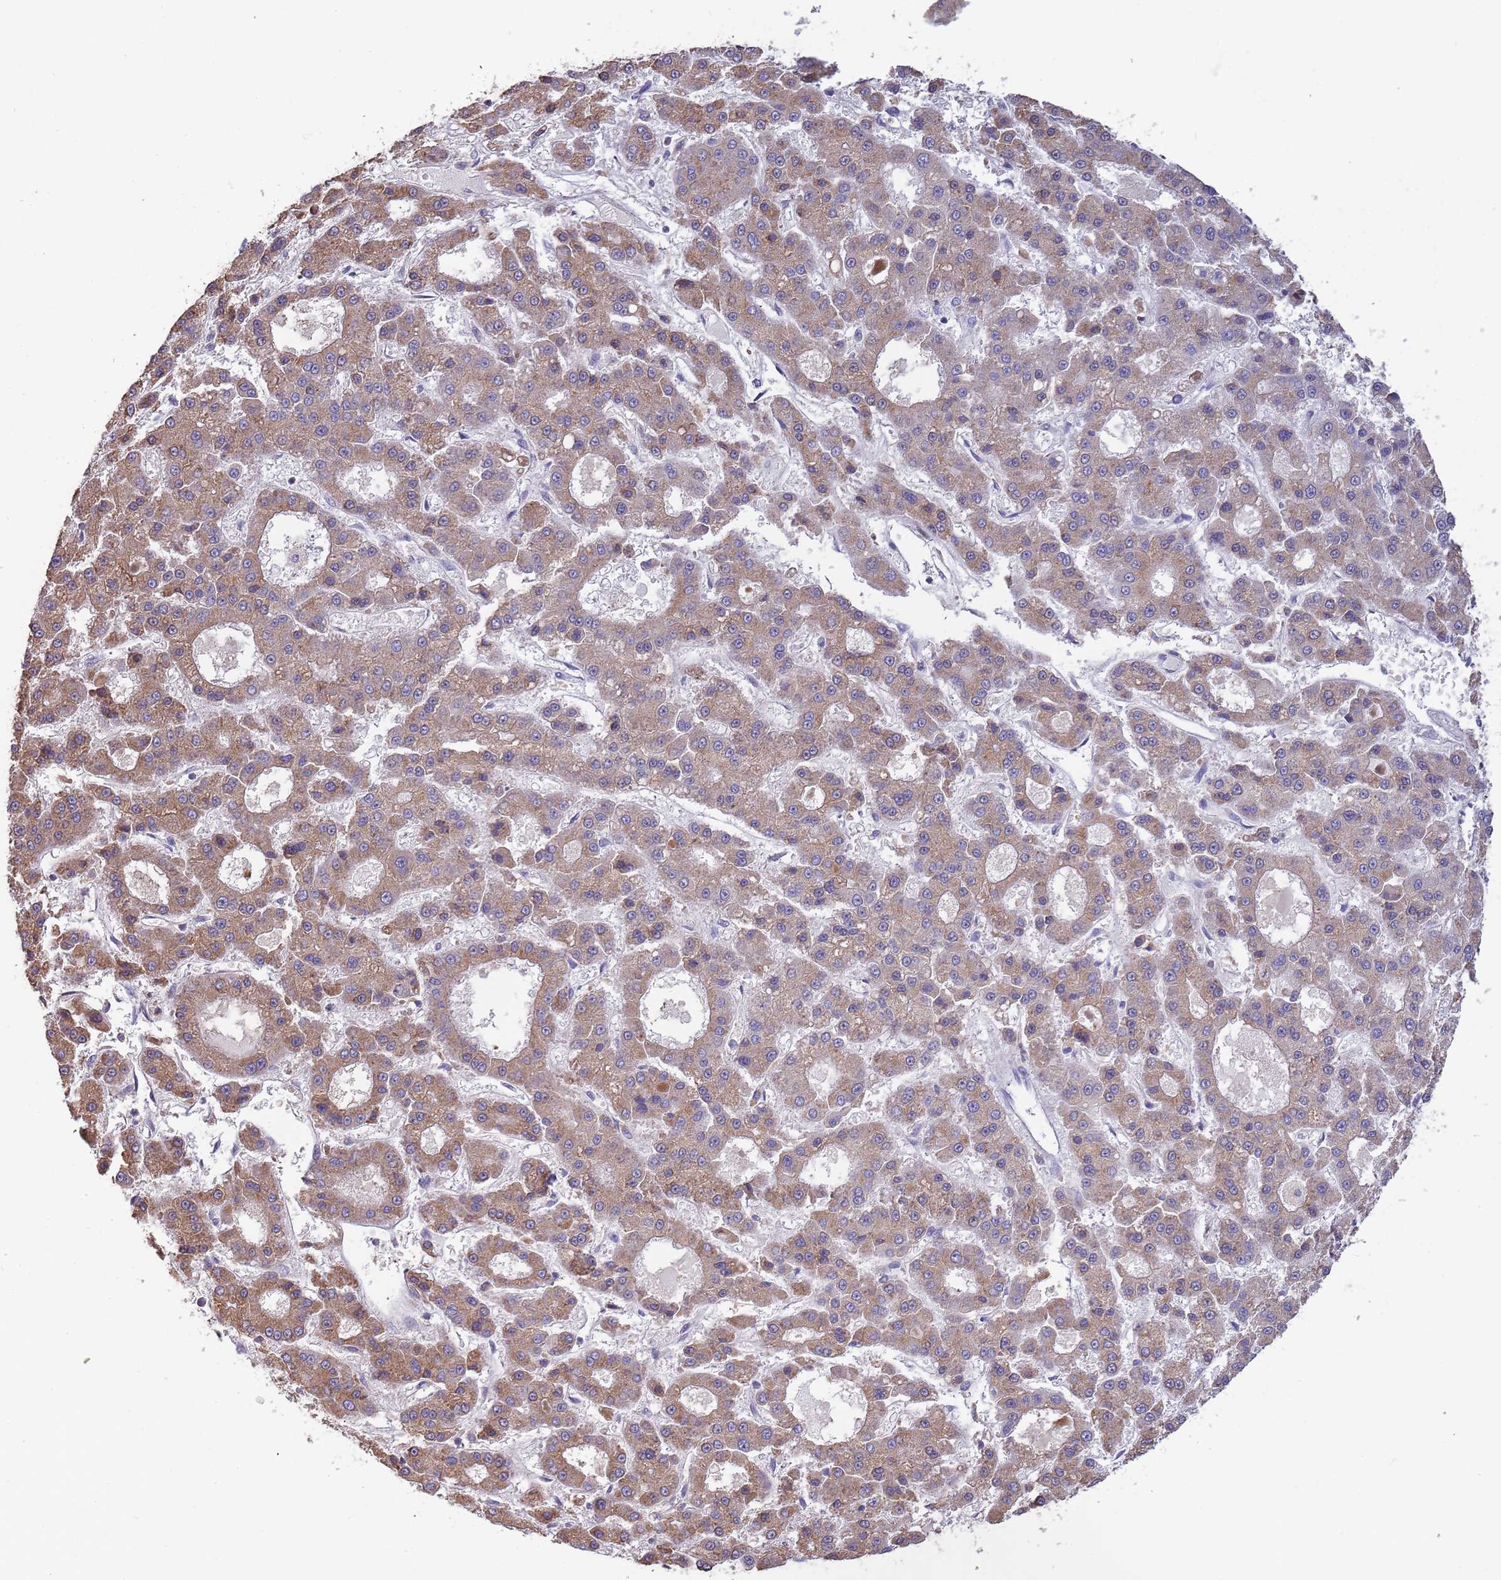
{"staining": {"intensity": "moderate", "quantity": ">75%", "location": "cytoplasmic/membranous"}, "tissue": "liver cancer", "cell_type": "Tumor cells", "image_type": "cancer", "snomed": [{"axis": "morphology", "description": "Carcinoma, Hepatocellular, NOS"}, {"axis": "topography", "description": "Liver"}], "caption": "Immunohistochemistry (DAB) staining of liver cancer (hepatocellular carcinoma) reveals moderate cytoplasmic/membranous protein staining in about >75% of tumor cells.", "gene": "SUSD1", "patient": {"sex": "male", "age": 70}}